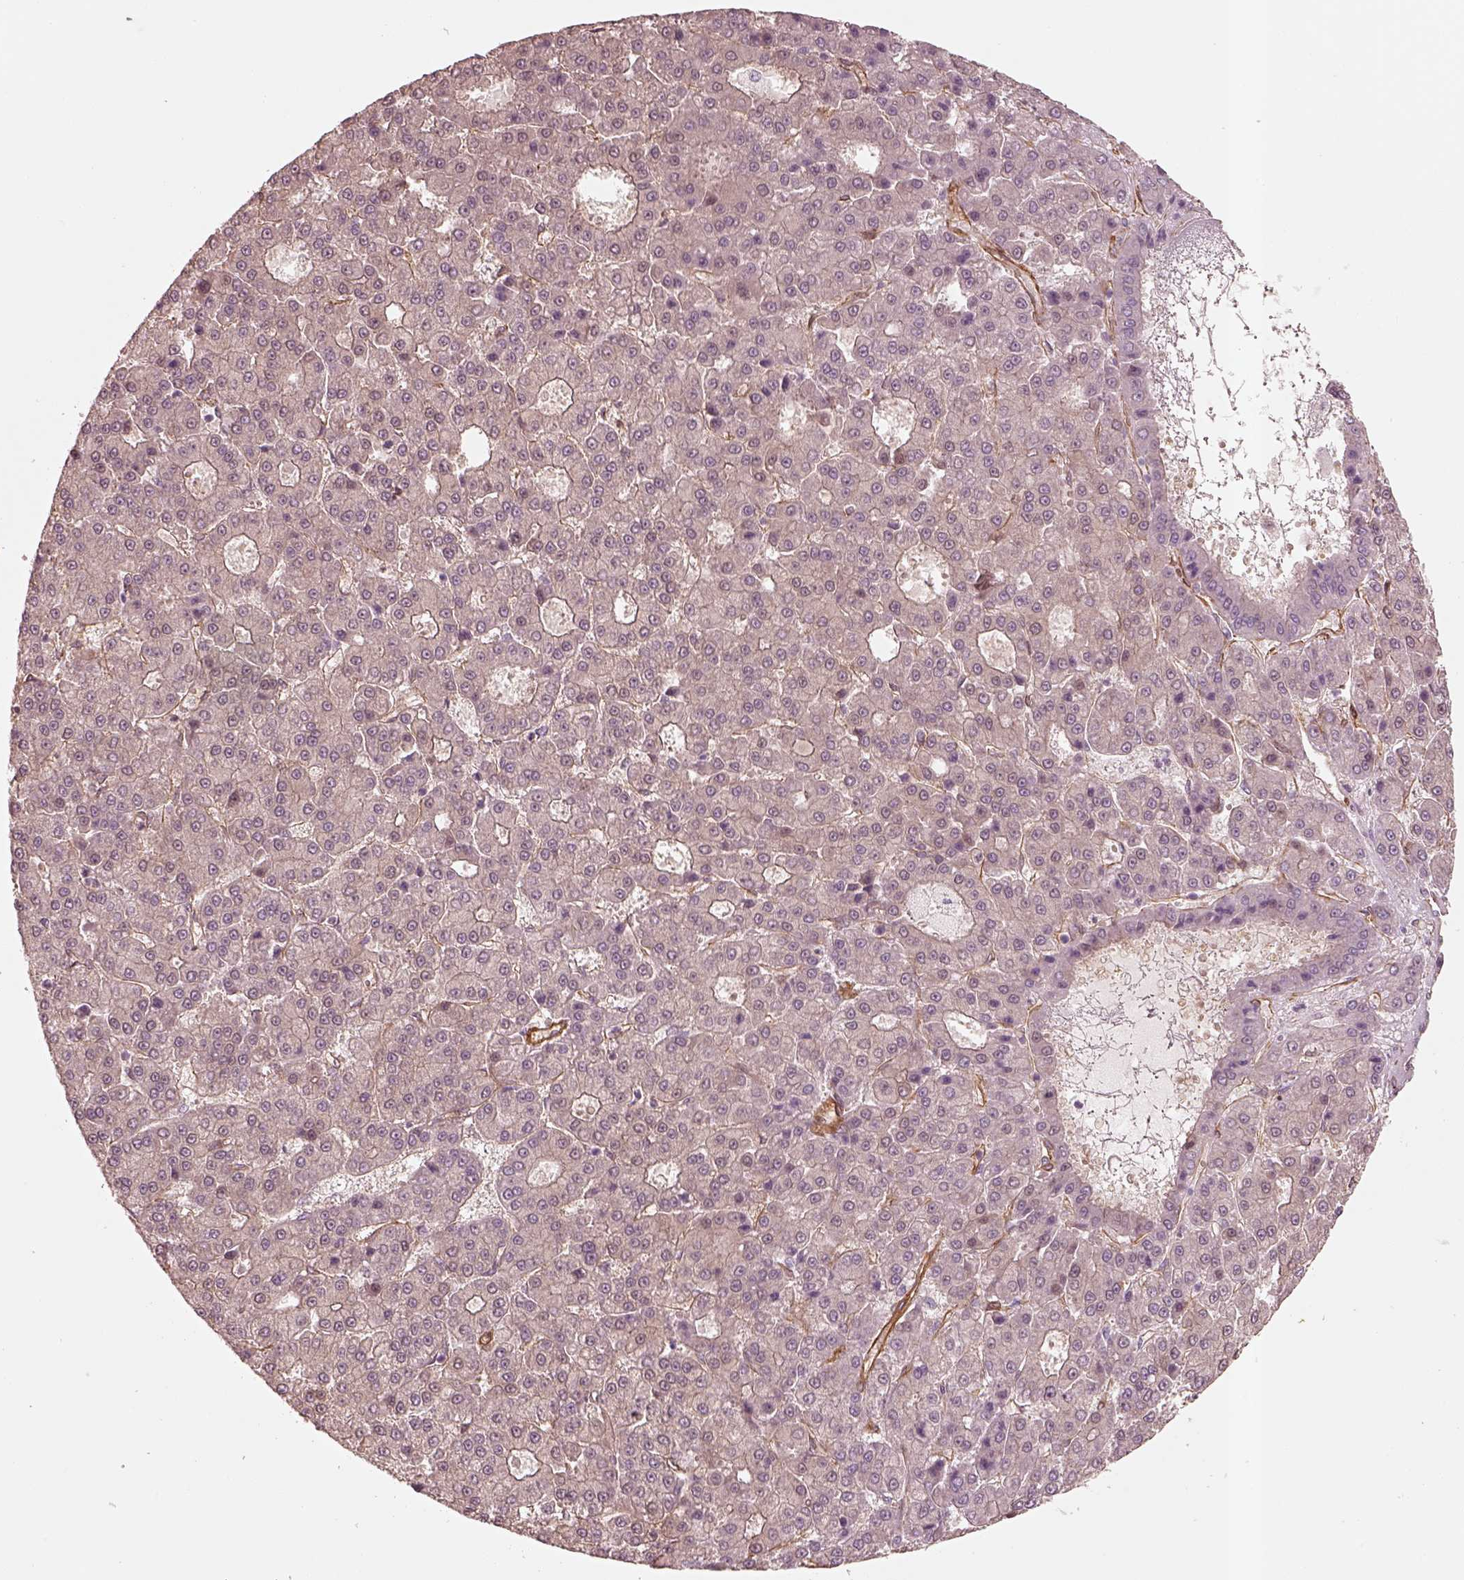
{"staining": {"intensity": "negative", "quantity": "none", "location": "none"}, "tissue": "liver cancer", "cell_type": "Tumor cells", "image_type": "cancer", "snomed": [{"axis": "morphology", "description": "Carcinoma, Hepatocellular, NOS"}, {"axis": "topography", "description": "Liver"}], "caption": "This photomicrograph is of liver cancer (hepatocellular carcinoma) stained with immunohistochemistry (IHC) to label a protein in brown with the nuclei are counter-stained blue. There is no staining in tumor cells.", "gene": "CRYM", "patient": {"sex": "male", "age": 70}}